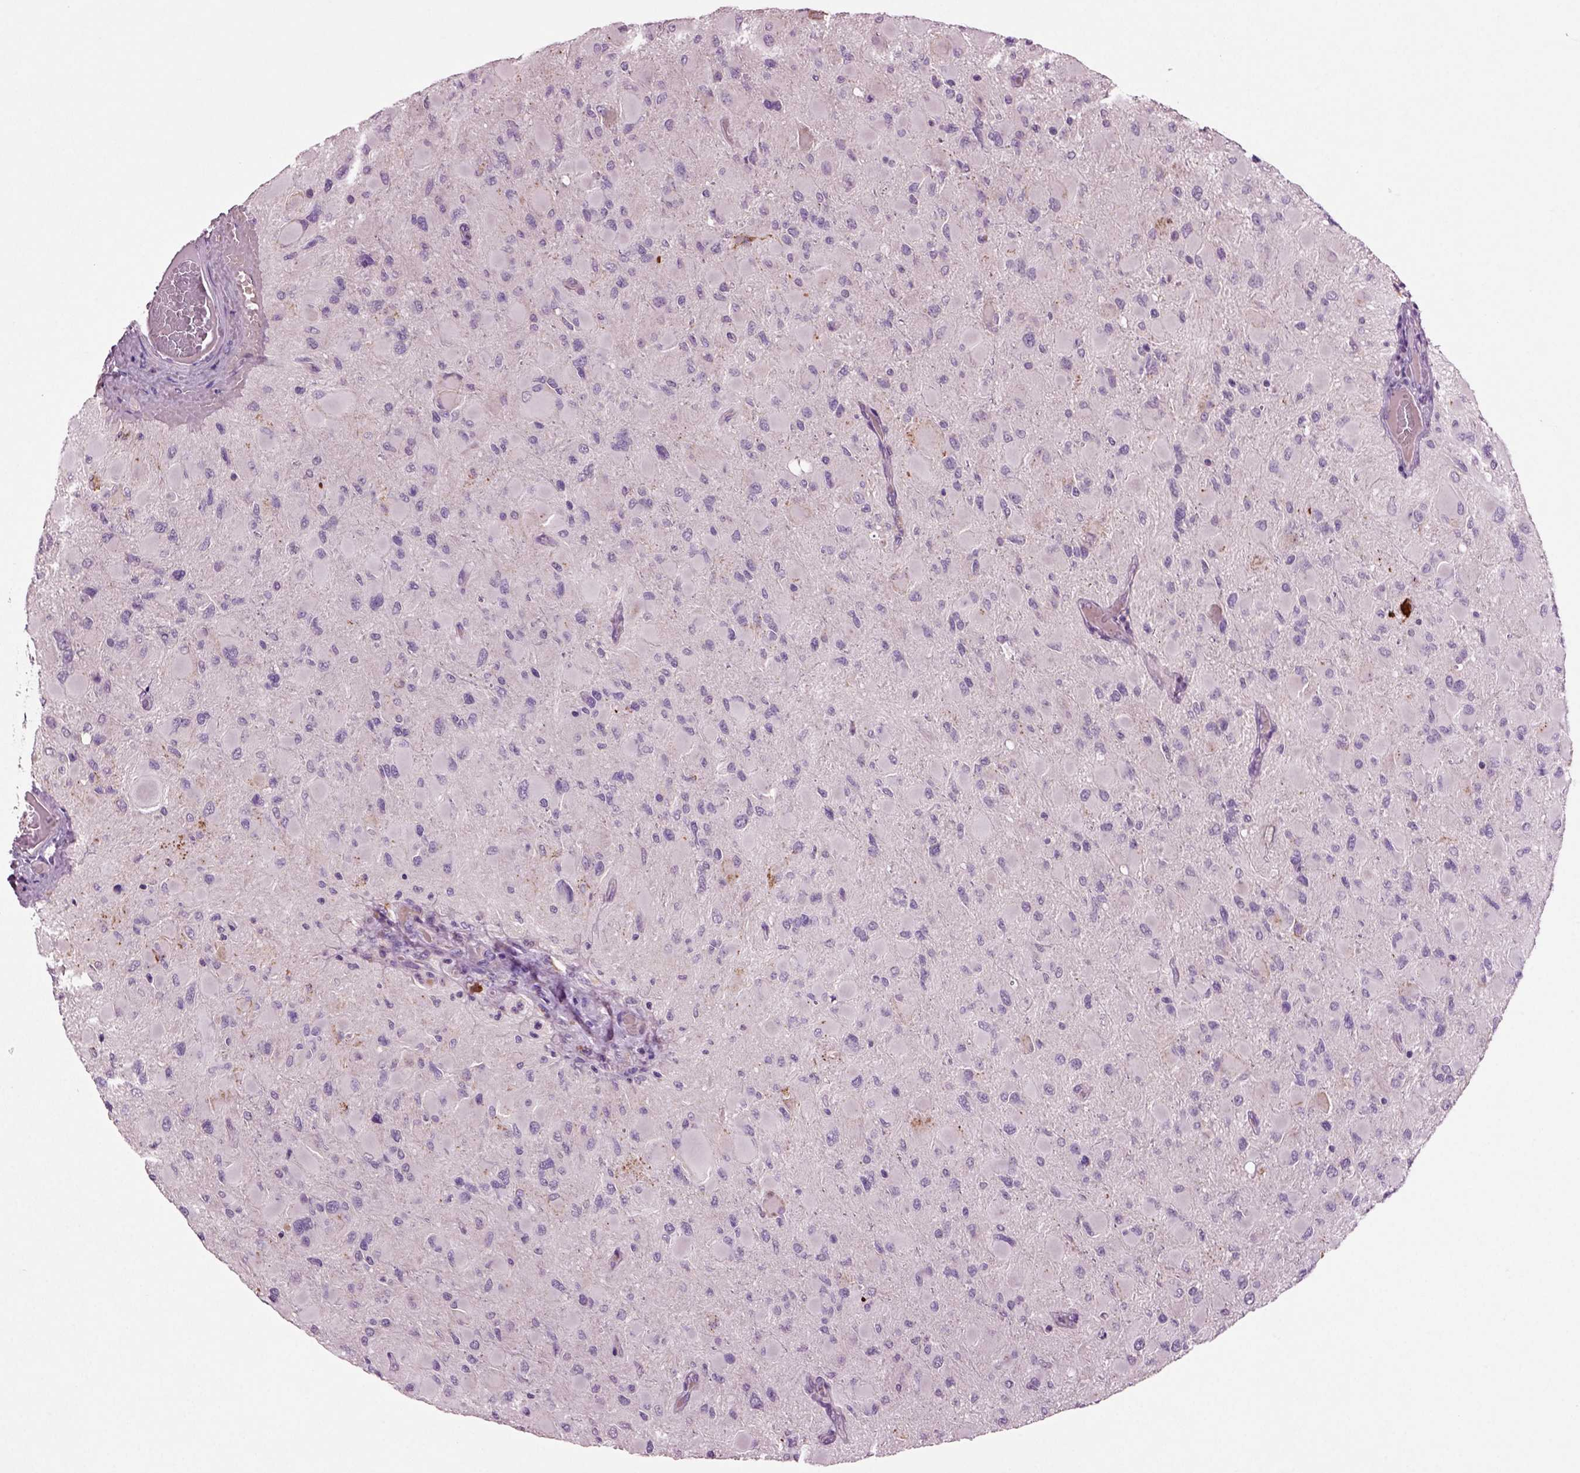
{"staining": {"intensity": "negative", "quantity": "none", "location": "none"}, "tissue": "glioma", "cell_type": "Tumor cells", "image_type": "cancer", "snomed": [{"axis": "morphology", "description": "Glioma, malignant, High grade"}, {"axis": "topography", "description": "Cerebral cortex"}], "caption": "A micrograph of malignant glioma (high-grade) stained for a protein demonstrates no brown staining in tumor cells.", "gene": "SLC17A6", "patient": {"sex": "female", "age": 36}}